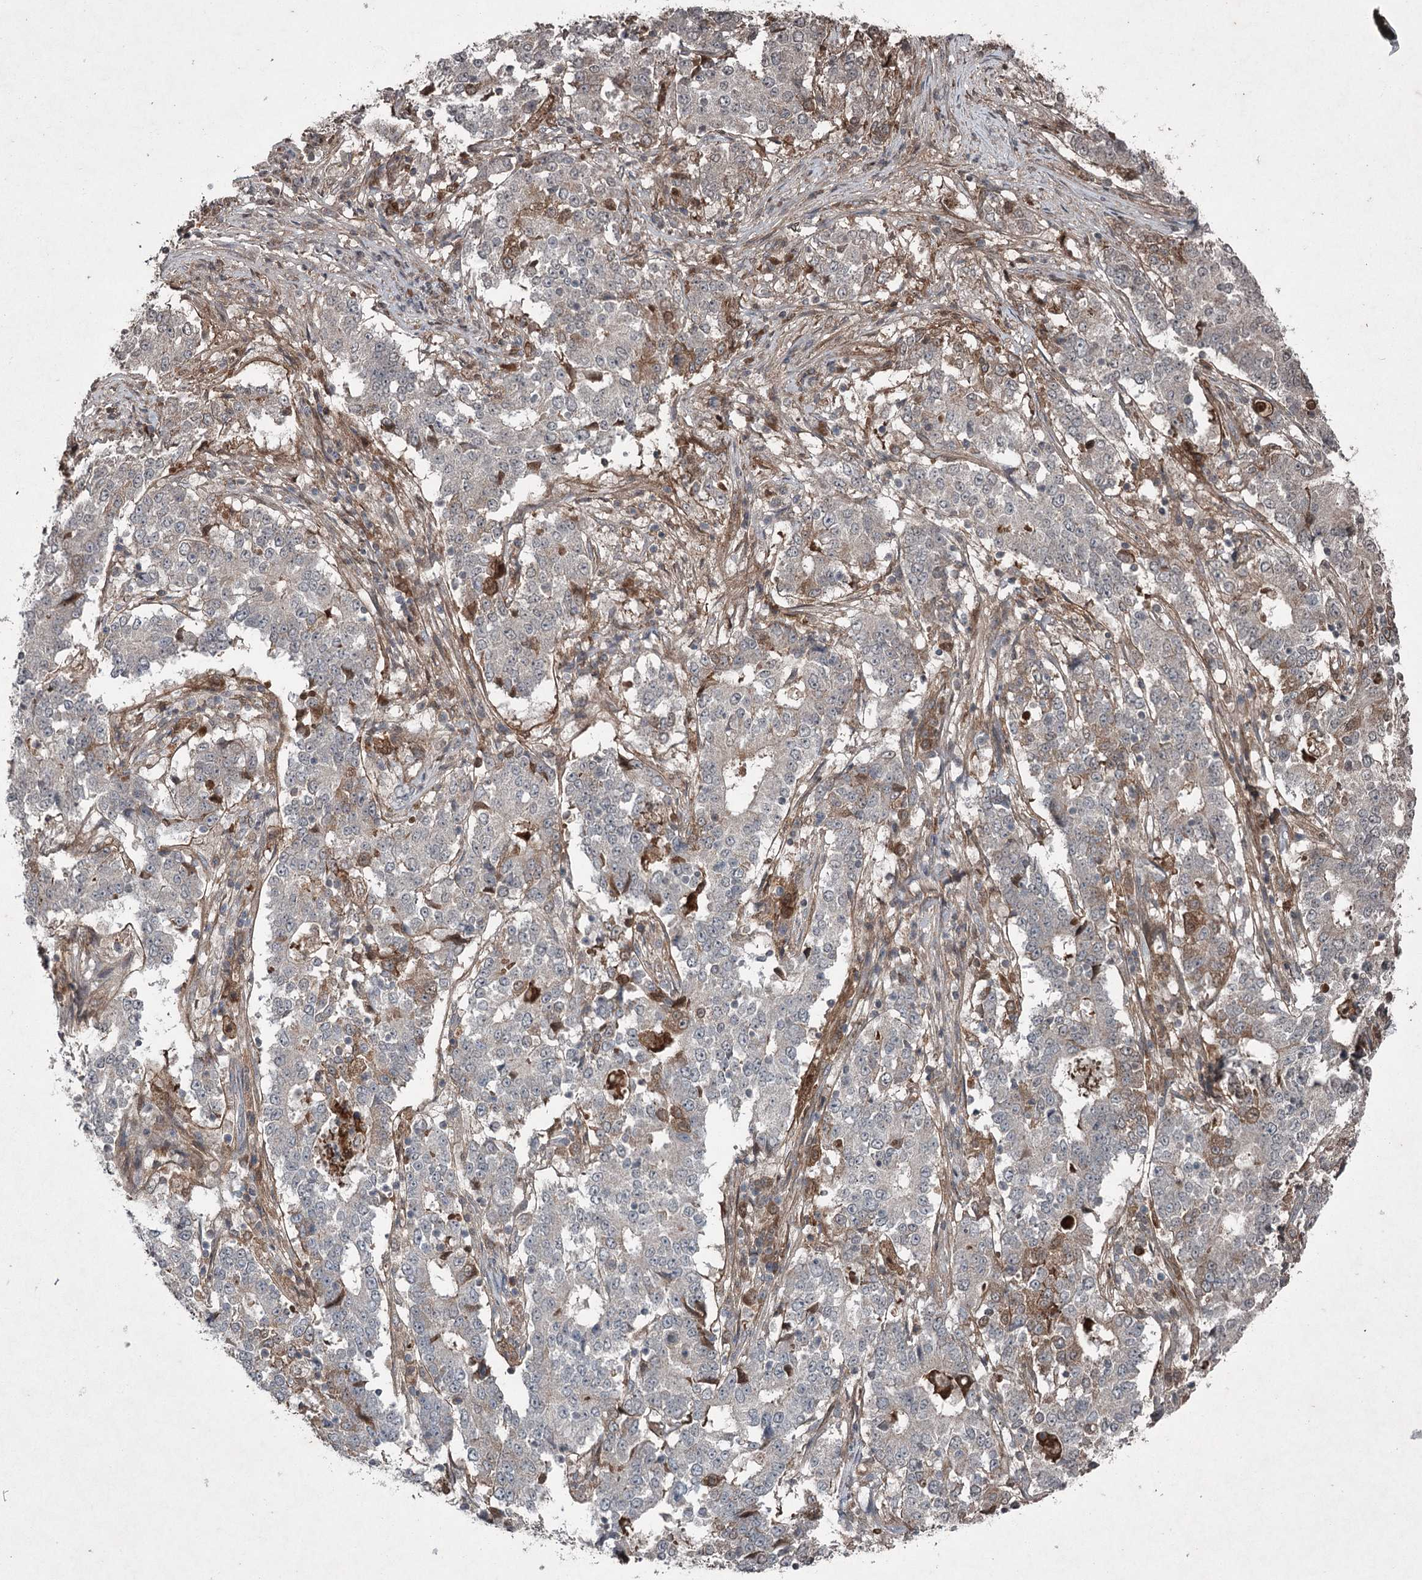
{"staining": {"intensity": "moderate", "quantity": "<25%", "location": "cytoplasmic/membranous"}, "tissue": "stomach cancer", "cell_type": "Tumor cells", "image_type": "cancer", "snomed": [{"axis": "morphology", "description": "Adenocarcinoma, NOS"}, {"axis": "topography", "description": "Stomach"}], "caption": "An image showing moderate cytoplasmic/membranous expression in approximately <25% of tumor cells in stomach cancer (adenocarcinoma), as visualized by brown immunohistochemical staining.", "gene": "PGLYRP2", "patient": {"sex": "male", "age": 59}}